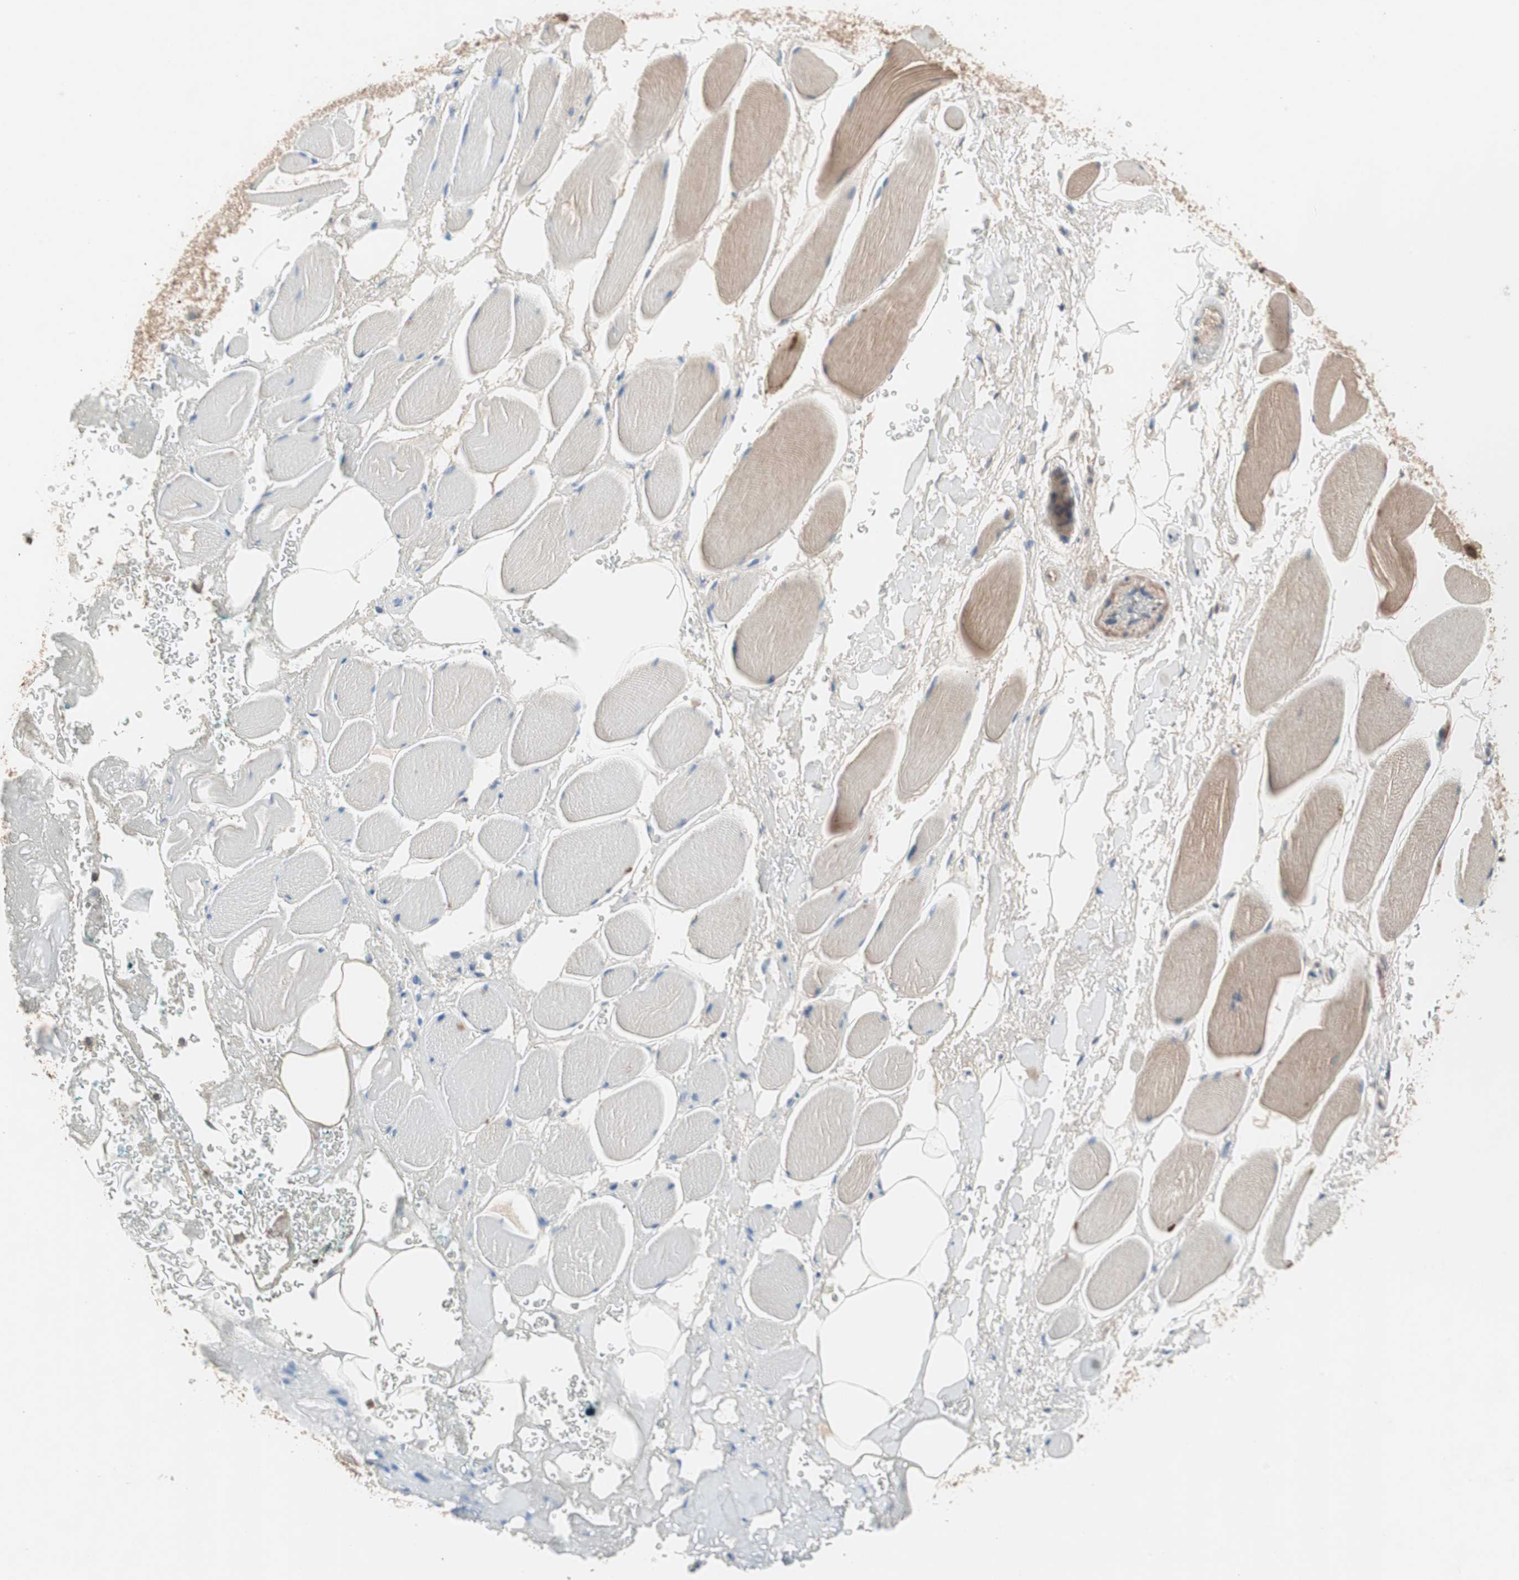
{"staining": {"intensity": "moderate", "quantity": ">75%", "location": "cytoplasmic/membranous"}, "tissue": "adipose tissue", "cell_type": "Adipocytes", "image_type": "normal", "snomed": [{"axis": "morphology", "description": "Normal tissue, NOS"}, {"axis": "topography", "description": "Soft tissue"}, {"axis": "topography", "description": "Peripheral nerve tissue"}], "caption": "Immunohistochemical staining of unremarkable human adipose tissue demonstrates >75% levels of moderate cytoplasmic/membranous protein staining in approximately >75% of adipocytes. (DAB (3,3'-diaminobenzidine) = brown stain, brightfield microscopy at high magnification).", "gene": "GART", "patient": {"sex": "female", "age": 71}}